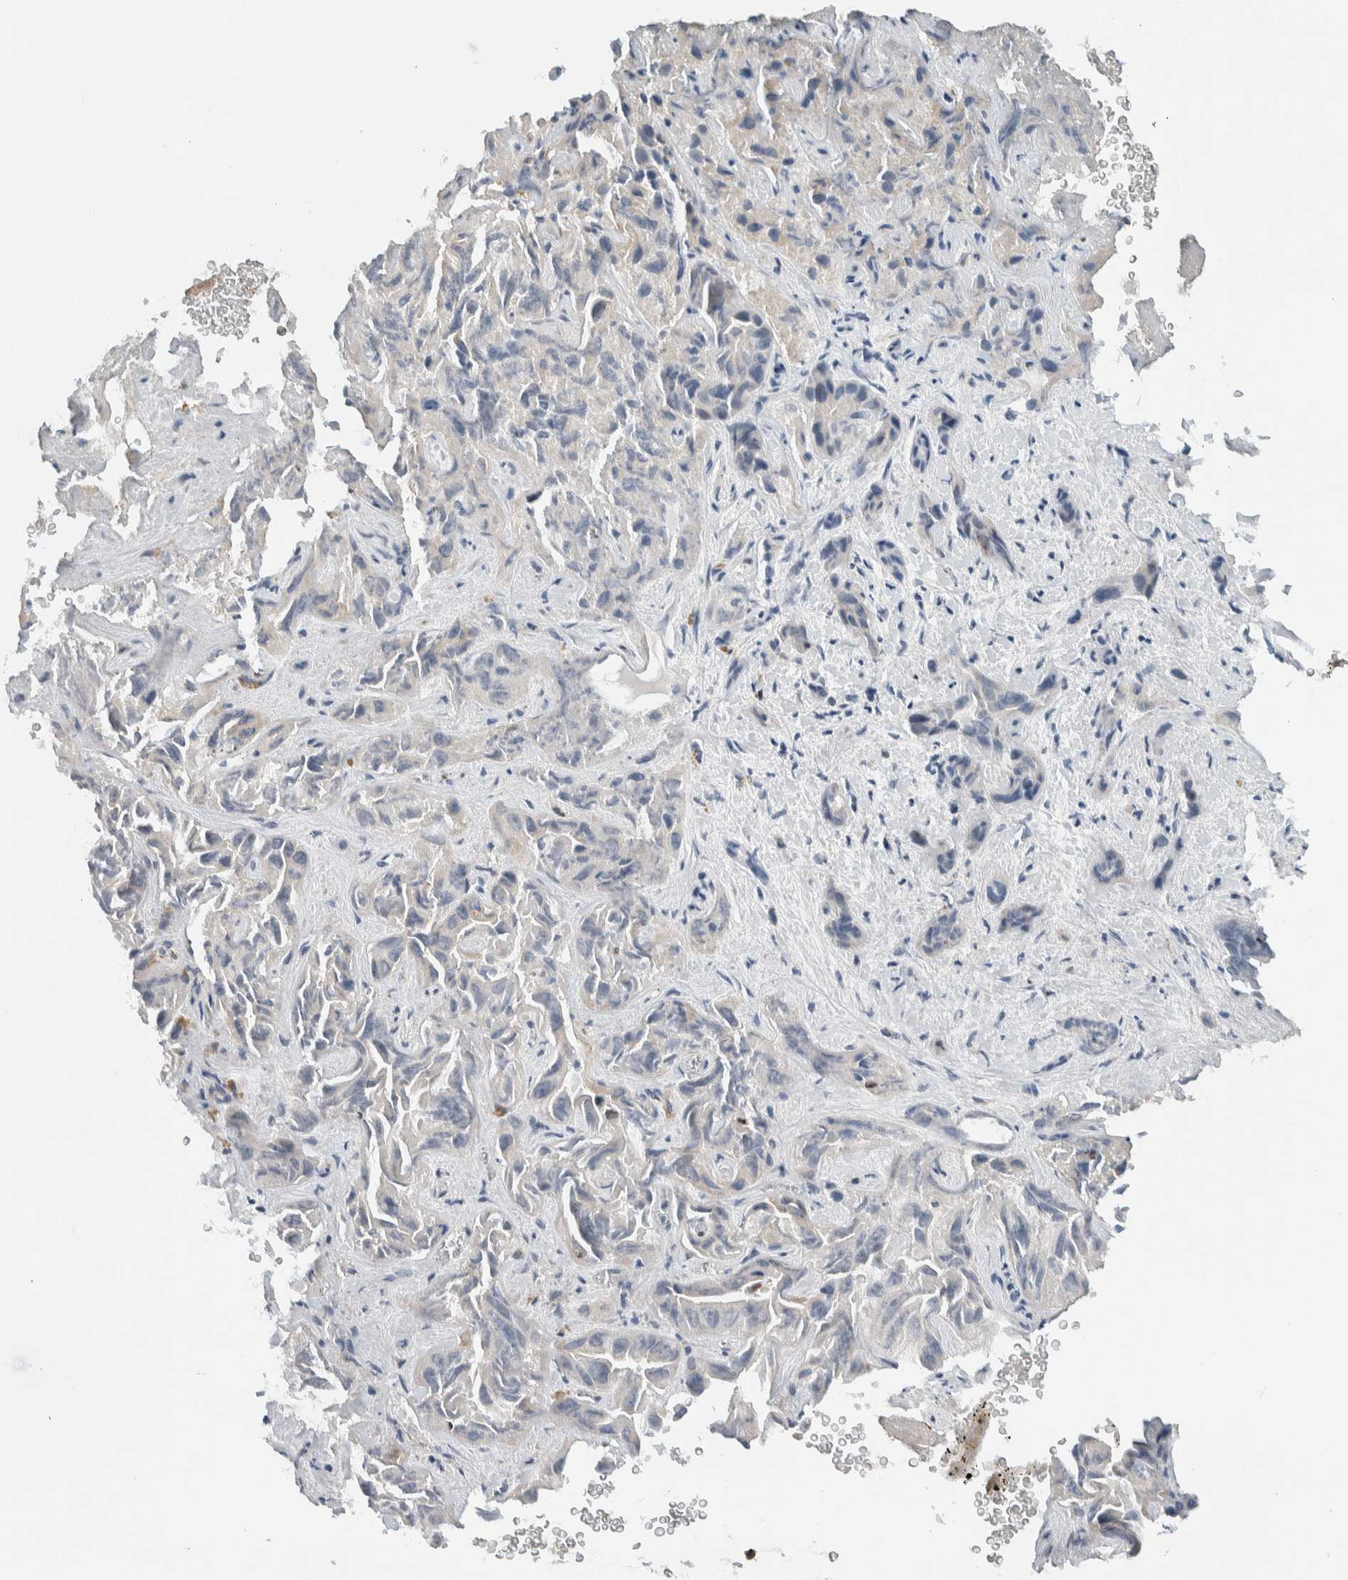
{"staining": {"intensity": "negative", "quantity": "none", "location": "none"}, "tissue": "liver cancer", "cell_type": "Tumor cells", "image_type": "cancer", "snomed": [{"axis": "morphology", "description": "Cholangiocarcinoma"}, {"axis": "topography", "description": "Liver"}], "caption": "A histopathology image of liver cholangiocarcinoma stained for a protein shows no brown staining in tumor cells. (DAB (3,3'-diaminobenzidine) immunohistochemistry (IHC), high magnification).", "gene": "MPRIP", "patient": {"sex": "female", "age": 52}}